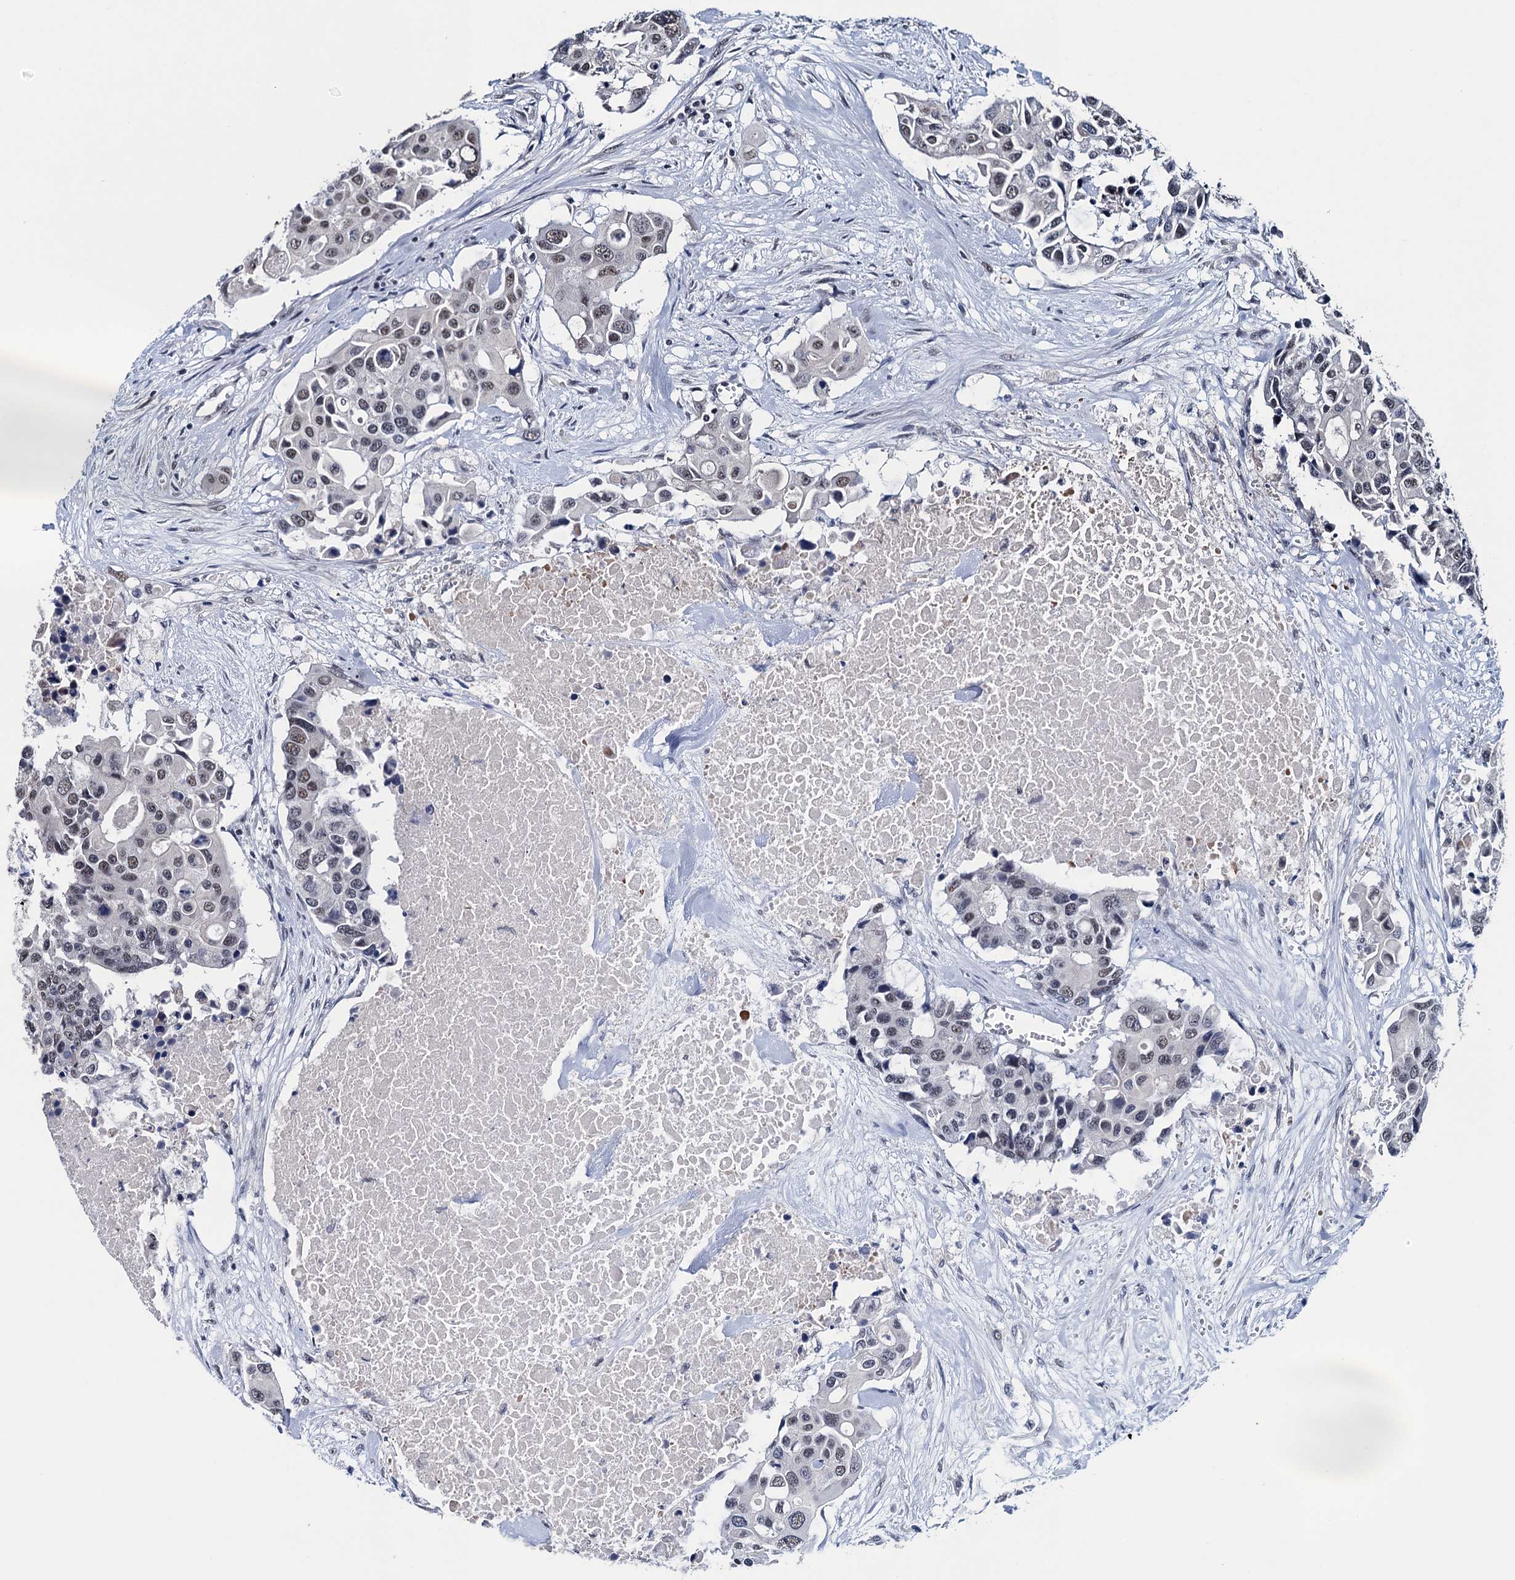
{"staining": {"intensity": "weak", "quantity": ">75%", "location": "nuclear"}, "tissue": "colorectal cancer", "cell_type": "Tumor cells", "image_type": "cancer", "snomed": [{"axis": "morphology", "description": "Adenocarcinoma, NOS"}, {"axis": "topography", "description": "Colon"}], "caption": "Colorectal cancer tissue exhibits weak nuclear positivity in approximately >75% of tumor cells, visualized by immunohistochemistry.", "gene": "FNBP4", "patient": {"sex": "male", "age": 77}}